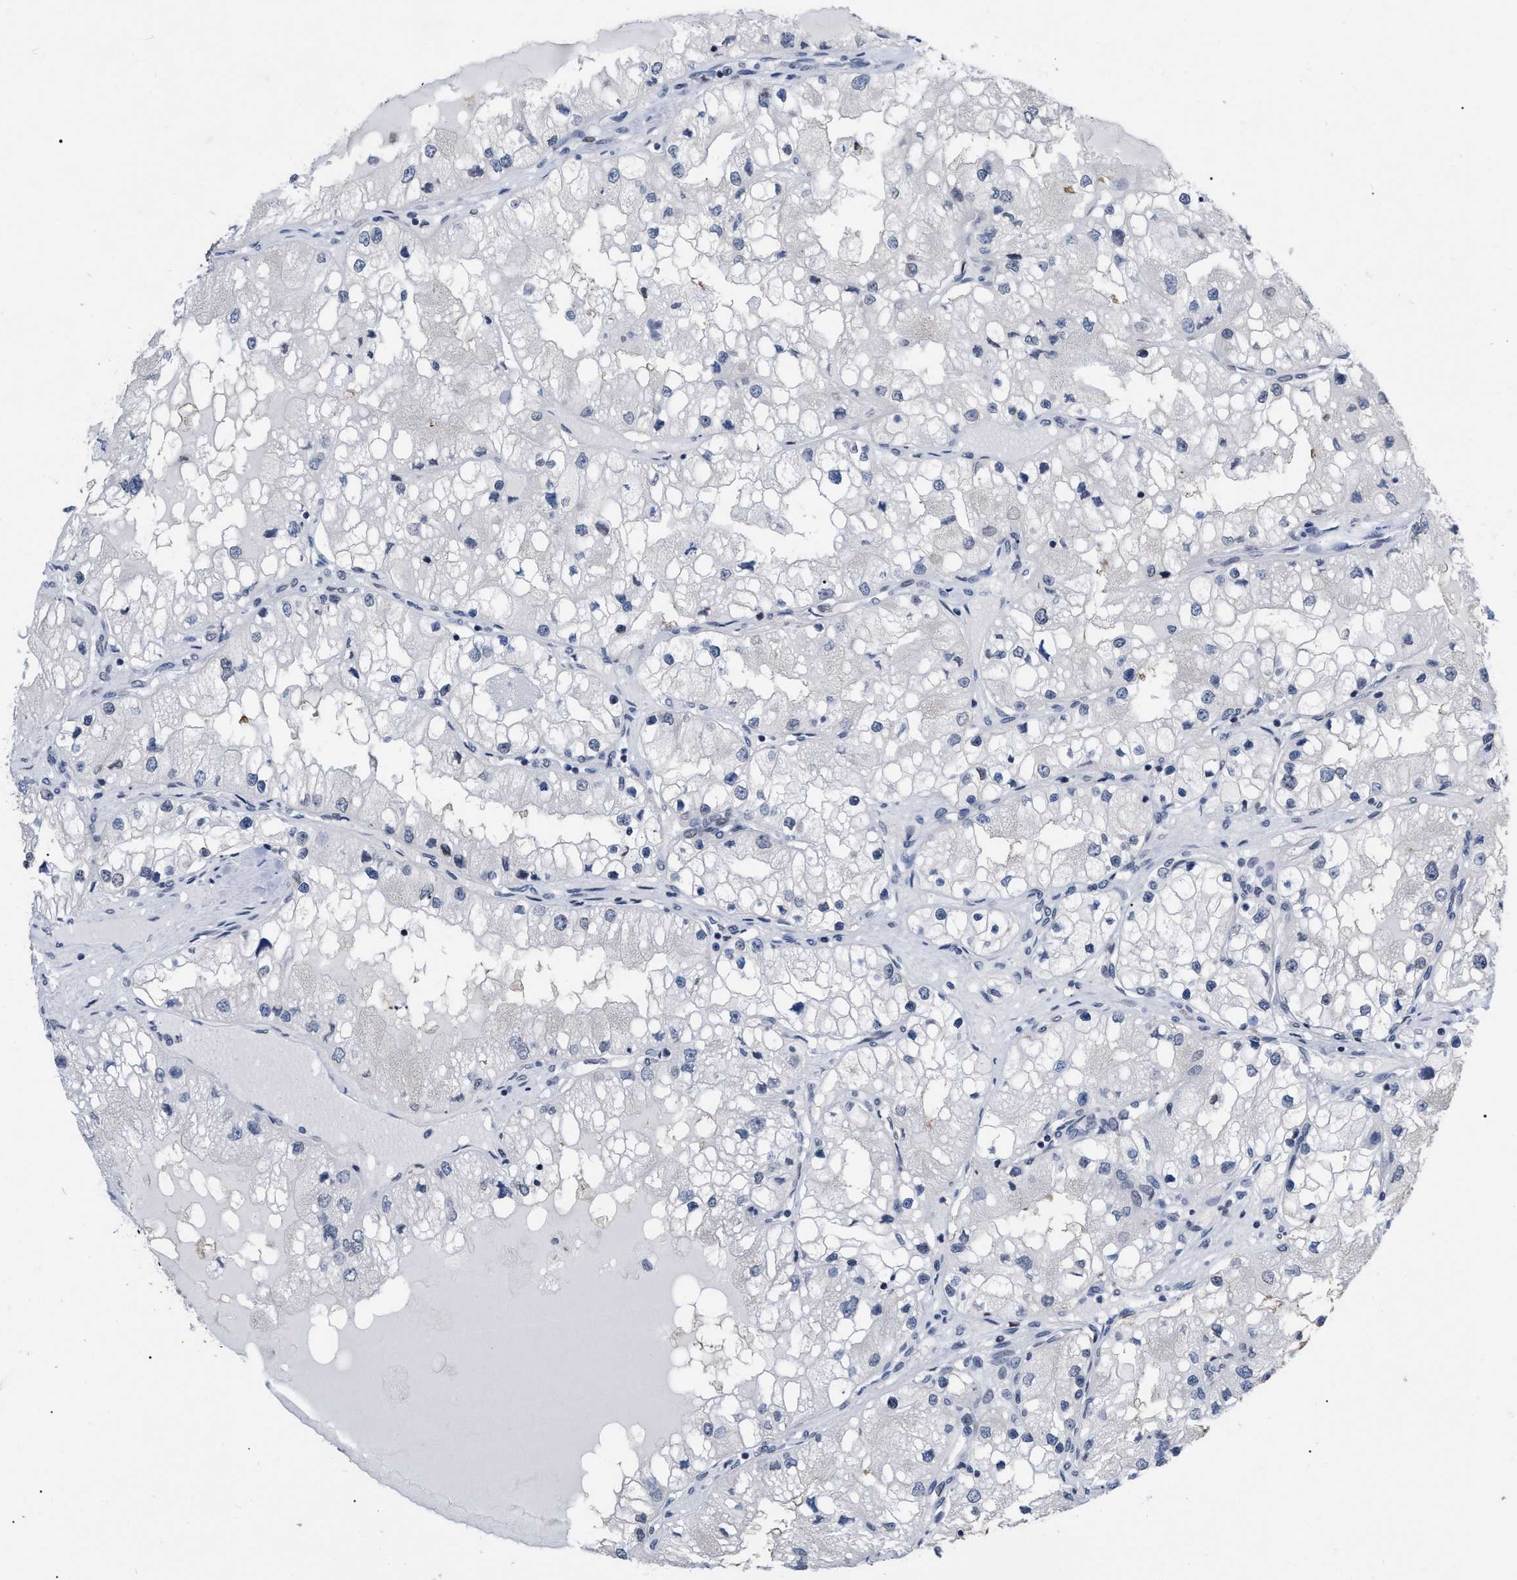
{"staining": {"intensity": "negative", "quantity": "none", "location": "none"}, "tissue": "renal cancer", "cell_type": "Tumor cells", "image_type": "cancer", "snomed": [{"axis": "morphology", "description": "Adenocarcinoma, NOS"}, {"axis": "topography", "description": "Kidney"}], "caption": "Immunohistochemical staining of renal cancer (adenocarcinoma) demonstrates no significant expression in tumor cells.", "gene": "TPR", "patient": {"sex": "male", "age": 68}}